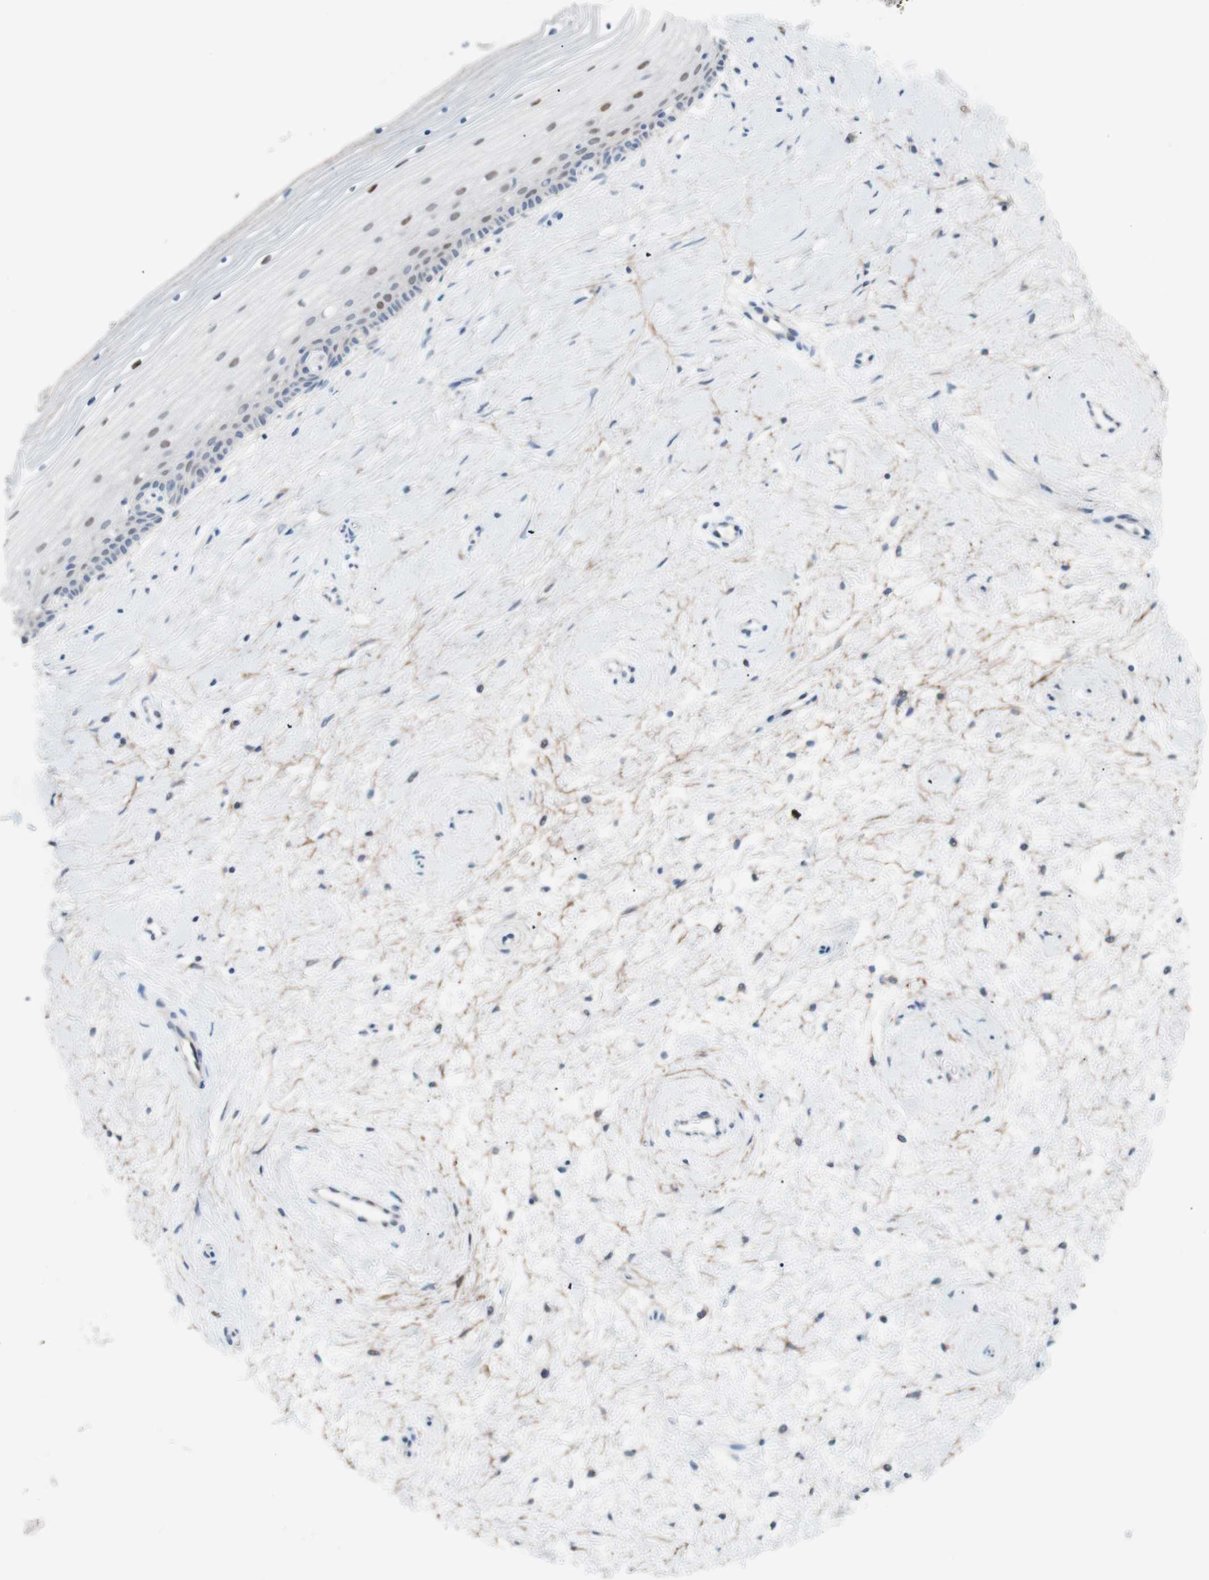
{"staining": {"intensity": "negative", "quantity": "none", "location": "none"}, "tissue": "cervix", "cell_type": "Glandular cells", "image_type": "normal", "snomed": [{"axis": "morphology", "description": "Normal tissue, NOS"}, {"axis": "topography", "description": "Cervix"}], "caption": "This is a histopathology image of immunohistochemistry (IHC) staining of benign cervix, which shows no positivity in glandular cells. (DAB (3,3'-diaminobenzidine) immunohistochemistry with hematoxylin counter stain).", "gene": "FOSL1", "patient": {"sex": "female", "age": 39}}